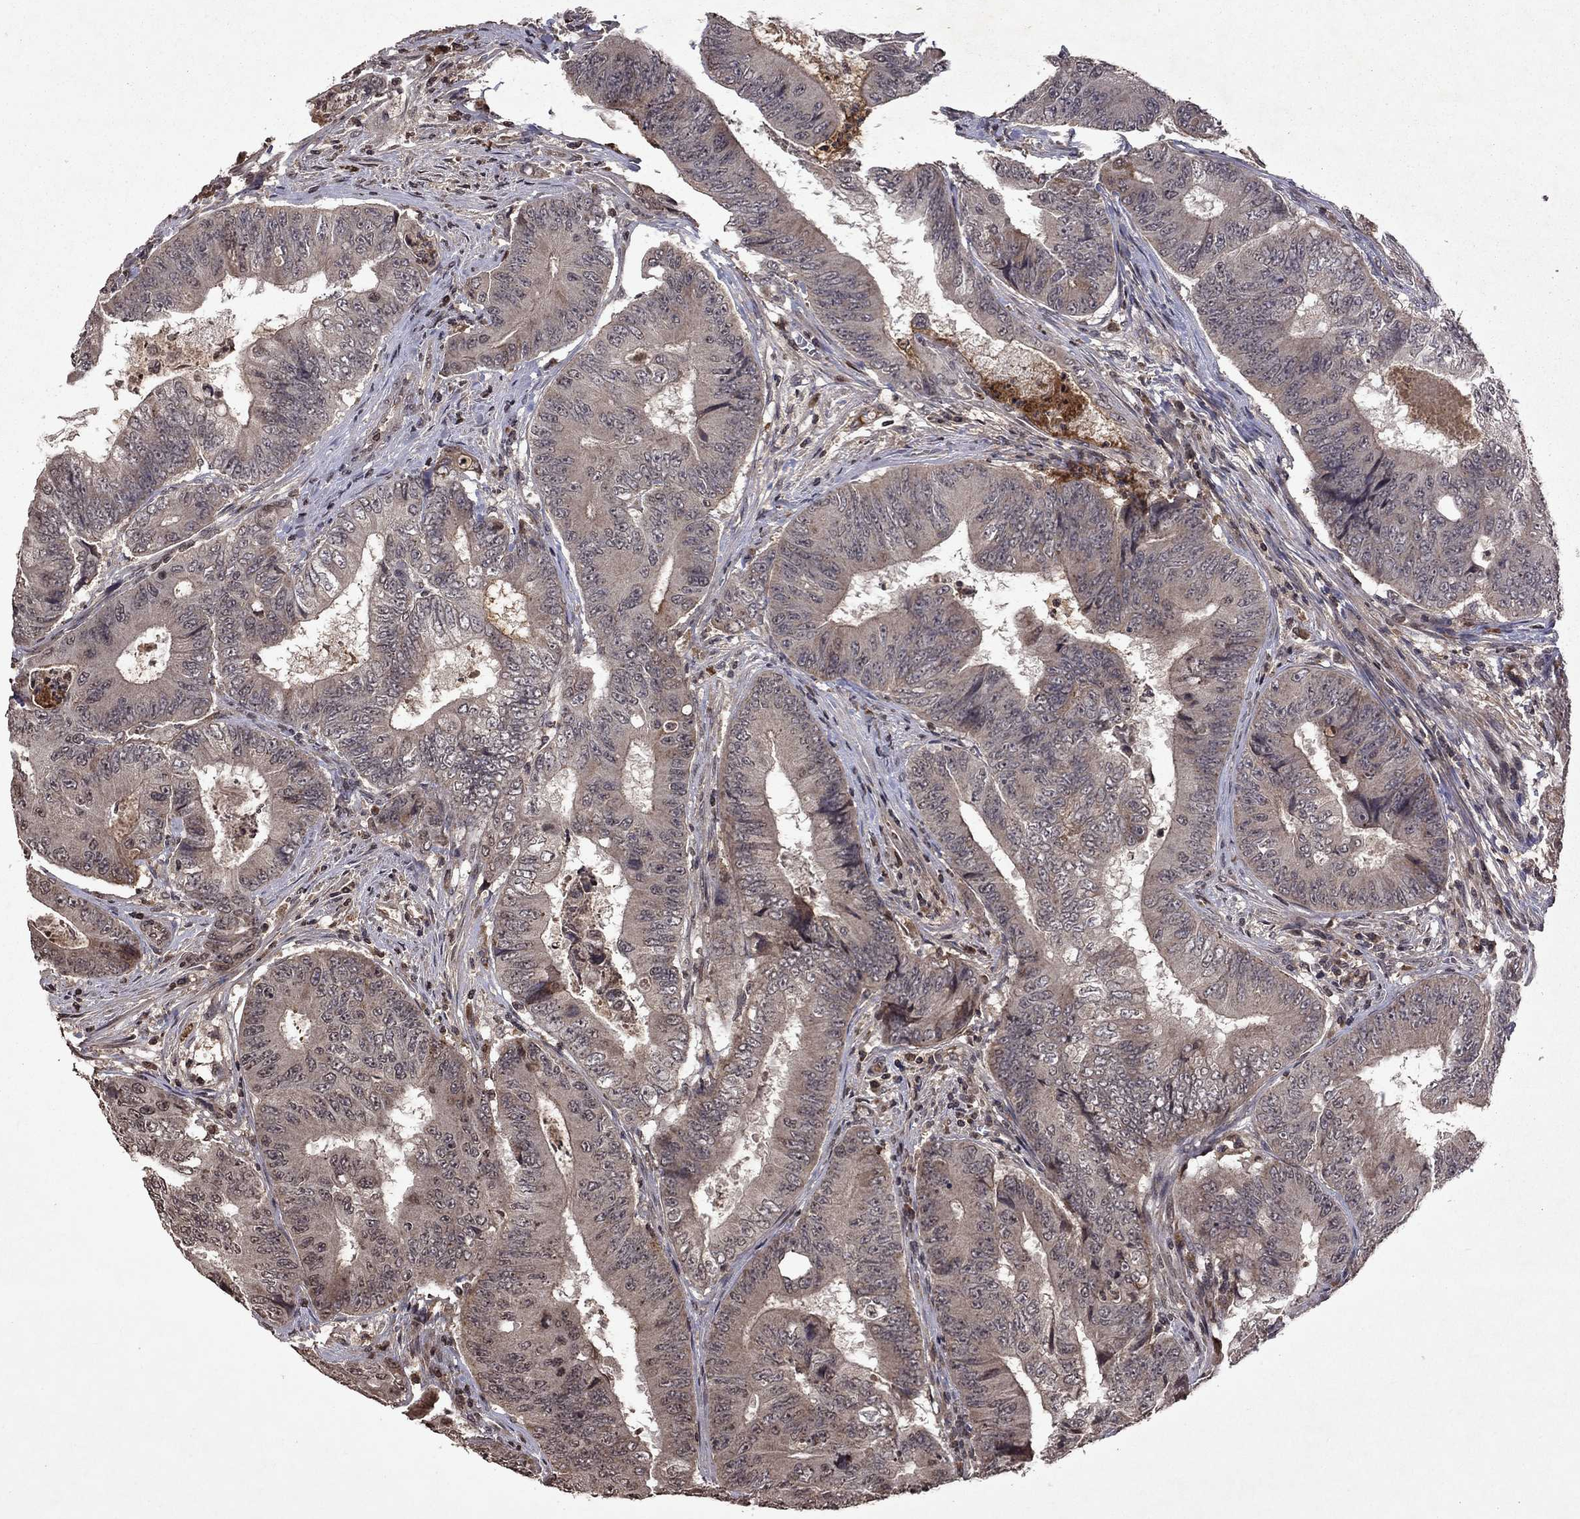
{"staining": {"intensity": "negative", "quantity": "none", "location": "none"}, "tissue": "colorectal cancer", "cell_type": "Tumor cells", "image_type": "cancer", "snomed": [{"axis": "morphology", "description": "Adenocarcinoma, NOS"}, {"axis": "topography", "description": "Colon"}], "caption": "This is an IHC histopathology image of human colorectal adenocarcinoma. There is no expression in tumor cells.", "gene": "NLGN1", "patient": {"sex": "female", "age": 48}}